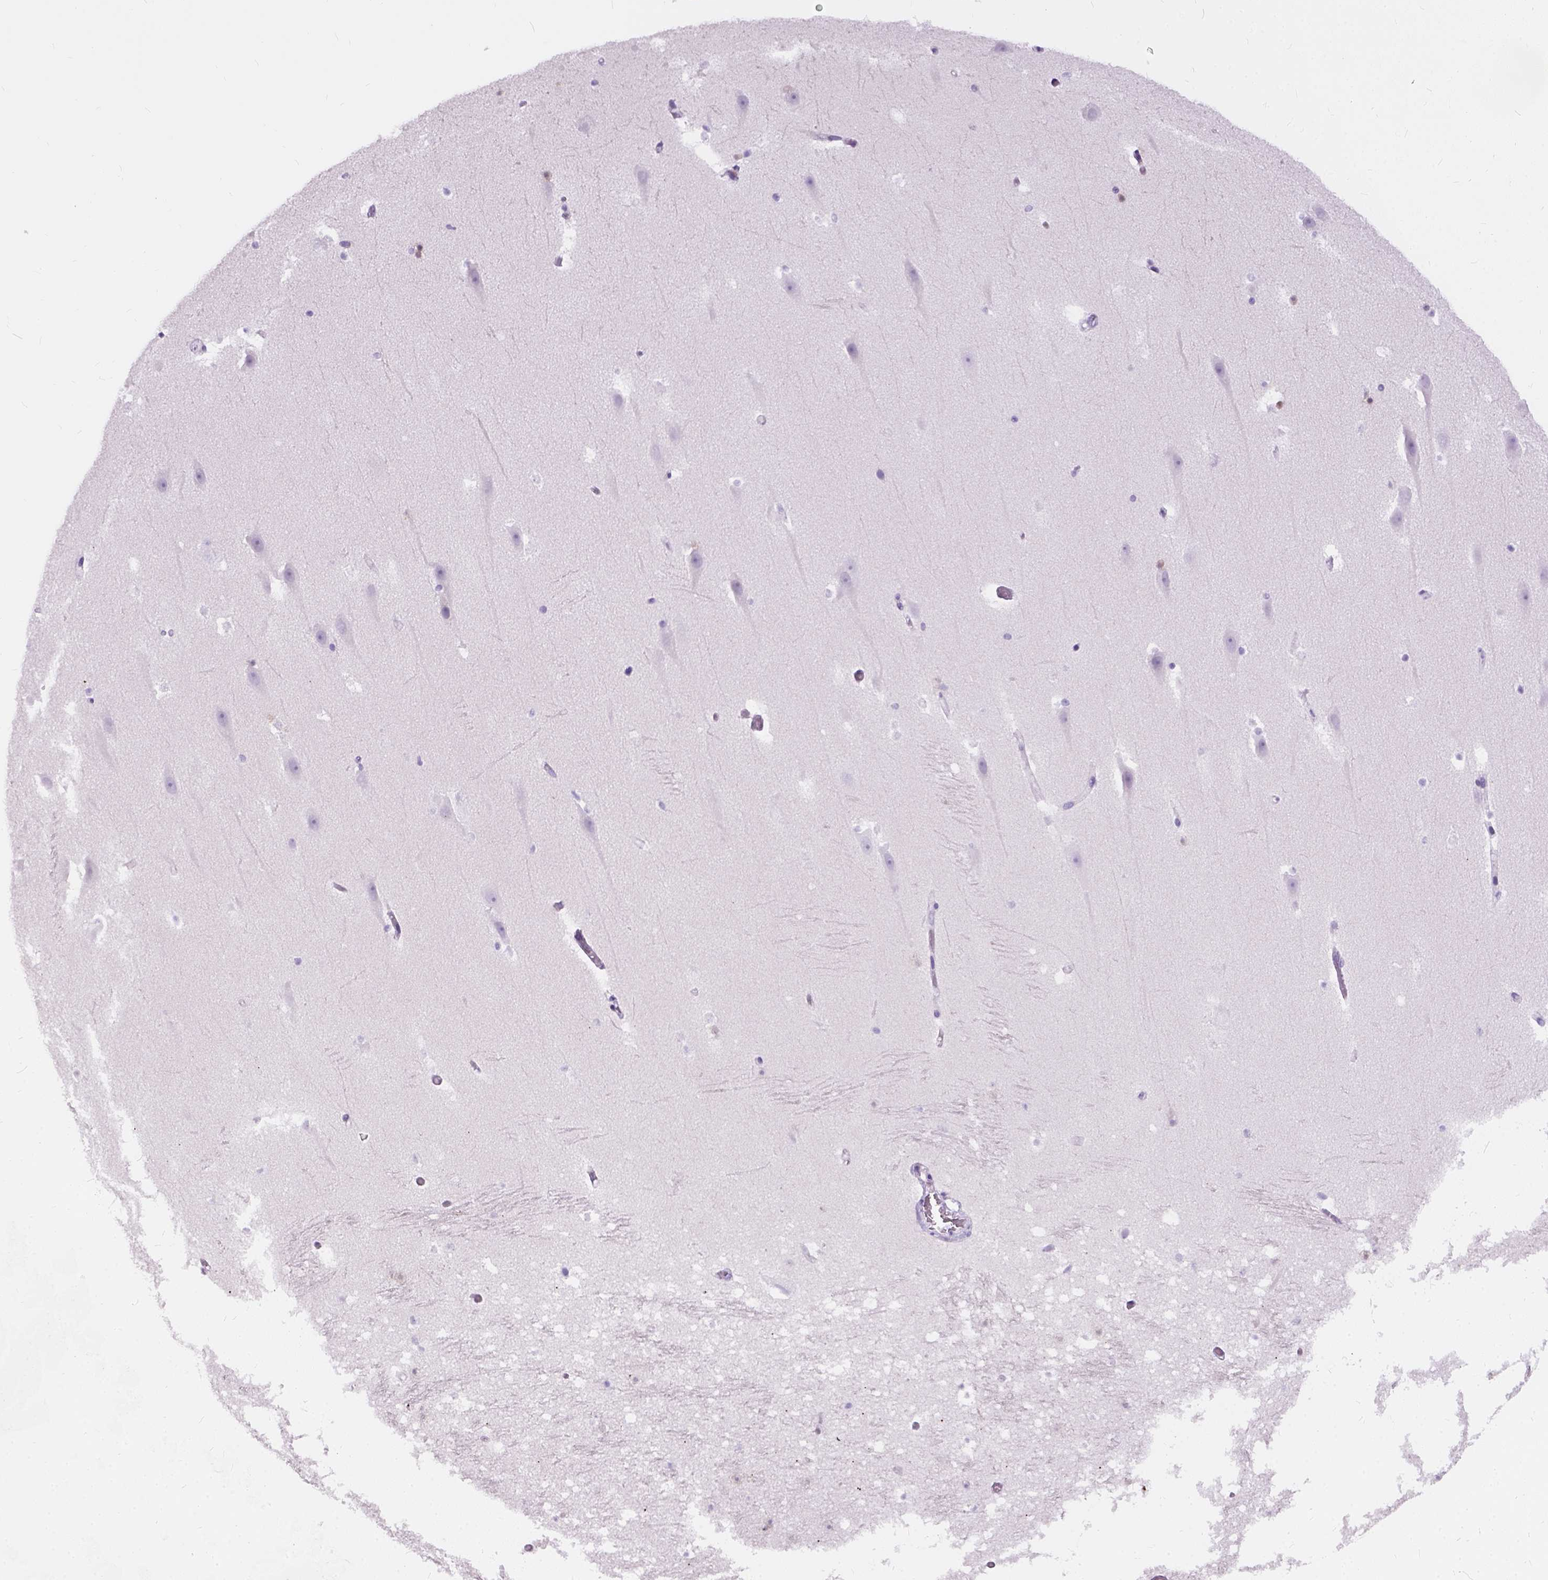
{"staining": {"intensity": "negative", "quantity": "none", "location": "none"}, "tissue": "hippocampus", "cell_type": "Glial cells", "image_type": "normal", "snomed": [{"axis": "morphology", "description": "Normal tissue, NOS"}, {"axis": "topography", "description": "Hippocampus"}], "caption": "Human hippocampus stained for a protein using immunohistochemistry (IHC) displays no positivity in glial cells.", "gene": "AXDND1", "patient": {"sex": "male", "age": 26}}